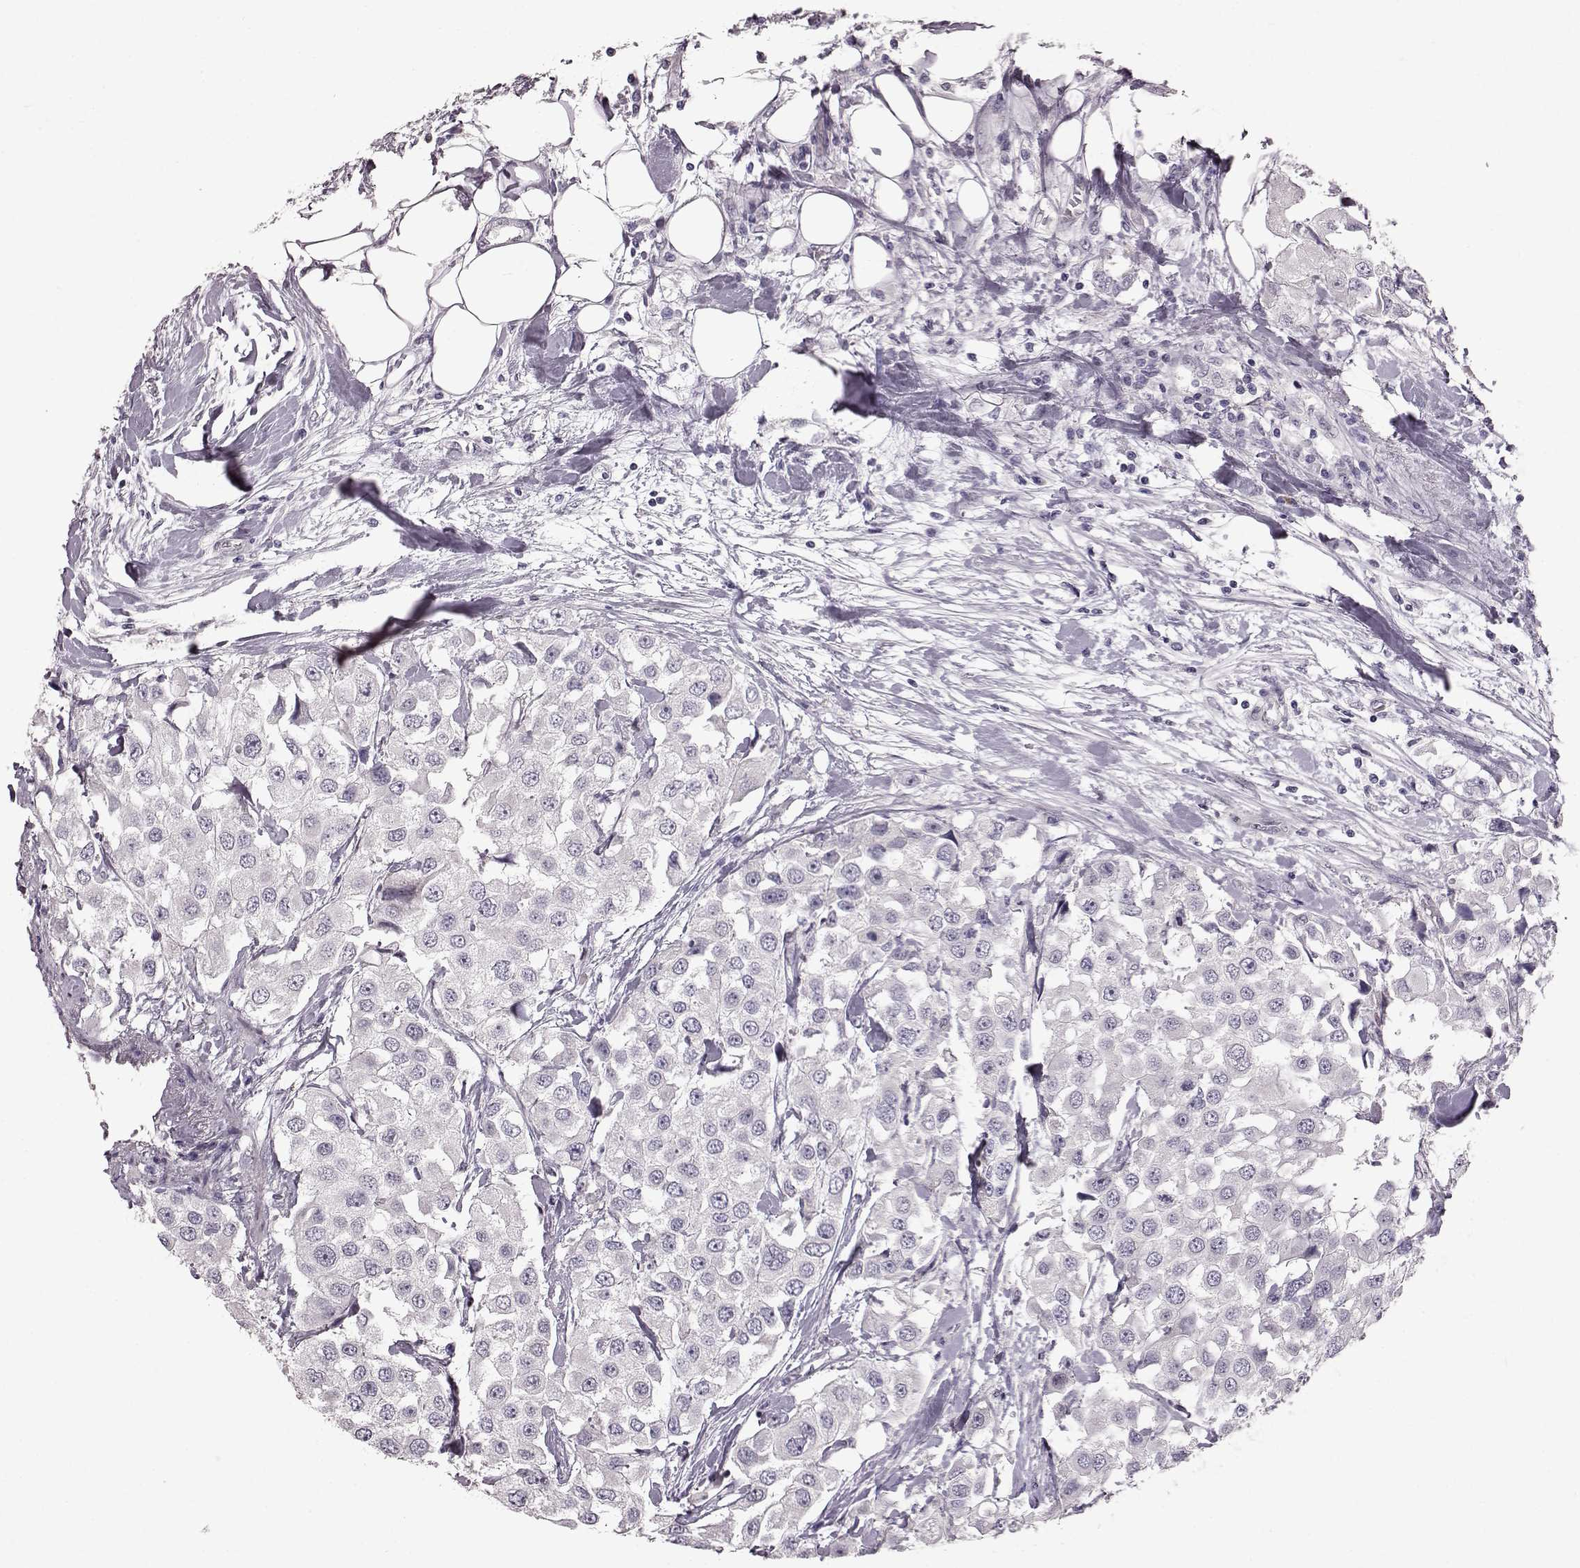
{"staining": {"intensity": "negative", "quantity": "none", "location": "none"}, "tissue": "urothelial cancer", "cell_type": "Tumor cells", "image_type": "cancer", "snomed": [{"axis": "morphology", "description": "Urothelial carcinoma, High grade"}, {"axis": "topography", "description": "Urinary bladder"}], "caption": "This is an immunohistochemistry image of high-grade urothelial carcinoma. There is no expression in tumor cells.", "gene": "TCHHL1", "patient": {"sex": "female", "age": 64}}